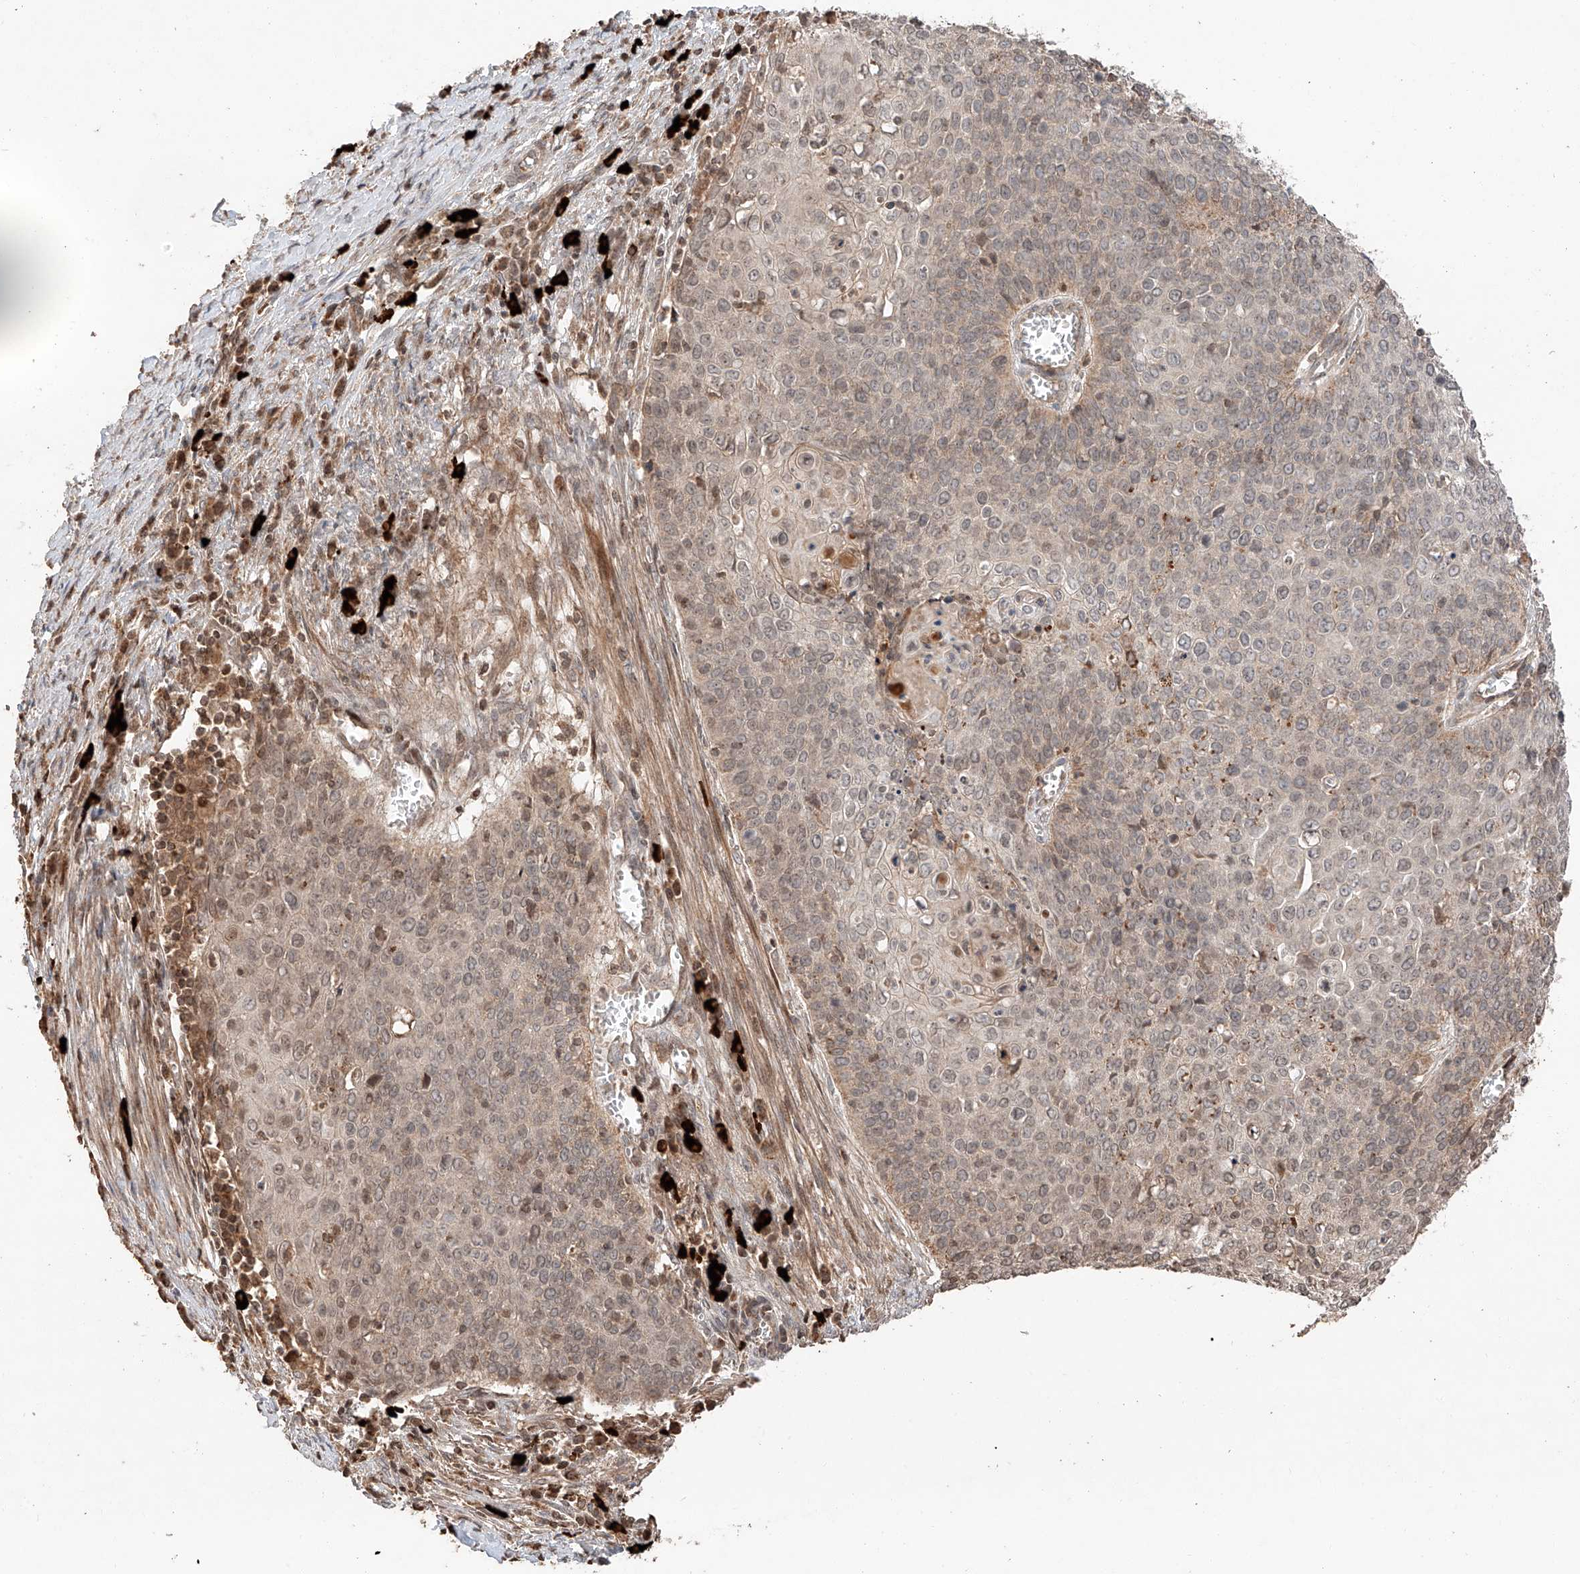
{"staining": {"intensity": "weak", "quantity": "<25%", "location": "nuclear"}, "tissue": "cervical cancer", "cell_type": "Tumor cells", "image_type": "cancer", "snomed": [{"axis": "morphology", "description": "Squamous cell carcinoma, NOS"}, {"axis": "topography", "description": "Cervix"}], "caption": "Immunohistochemistry (IHC) photomicrograph of neoplastic tissue: human squamous cell carcinoma (cervical) stained with DAB reveals no significant protein staining in tumor cells.", "gene": "ARHGAP33", "patient": {"sex": "female", "age": 39}}